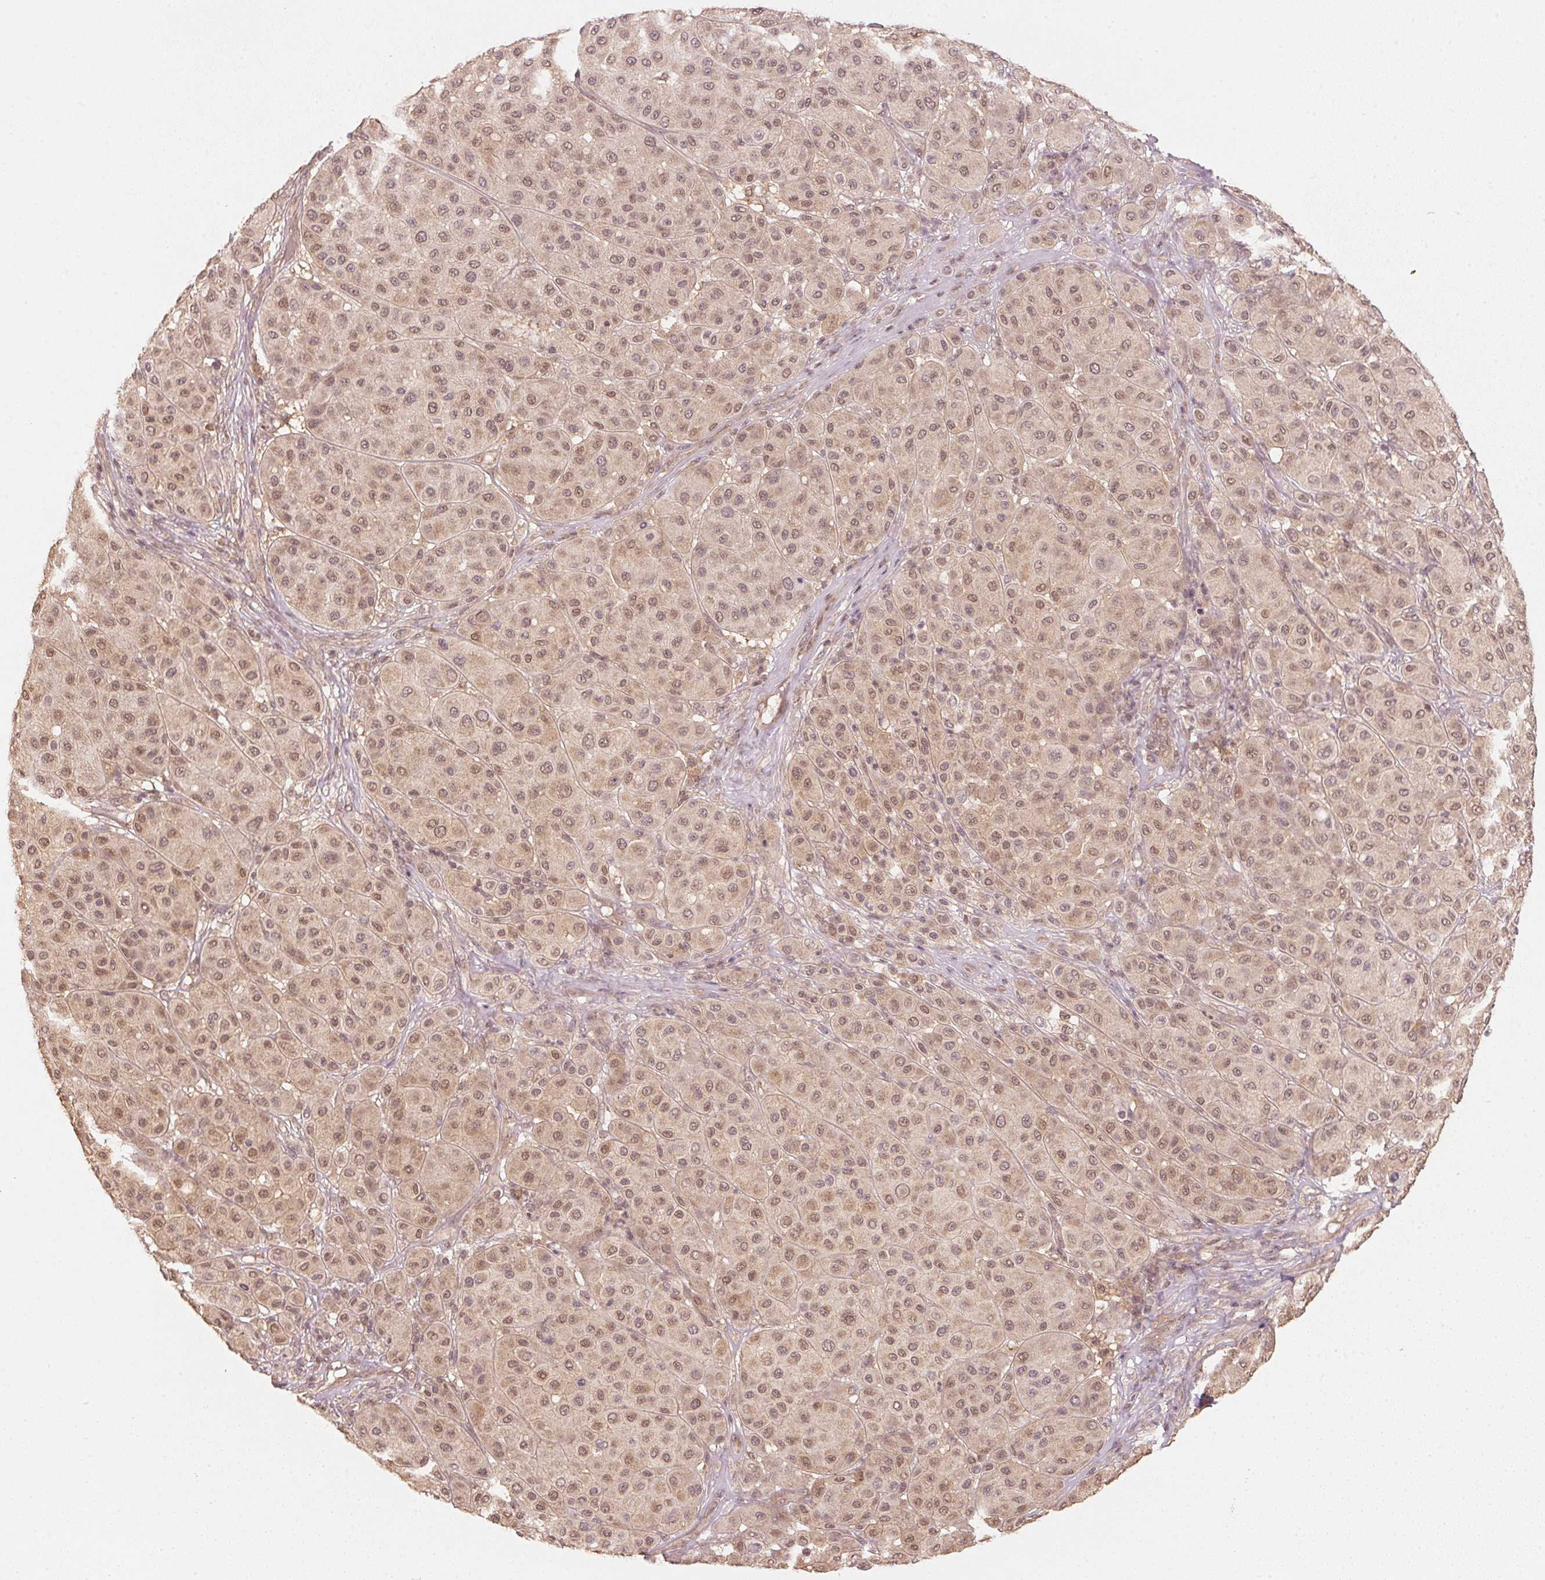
{"staining": {"intensity": "moderate", "quantity": ">75%", "location": "nuclear"}, "tissue": "melanoma", "cell_type": "Tumor cells", "image_type": "cancer", "snomed": [{"axis": "morphology", "description": "Malignant melanoma, Metastatic site"}, {"axis": "topography", "description": "Smooth muscle"}], "caption": "Melanoma stained for a protein (brown) demonstrates moderate nuclear positive positivity in approximately >75% of tumor cells.", "gene": "C2orf73", "patient": {"sex": "male", "age": 41}}